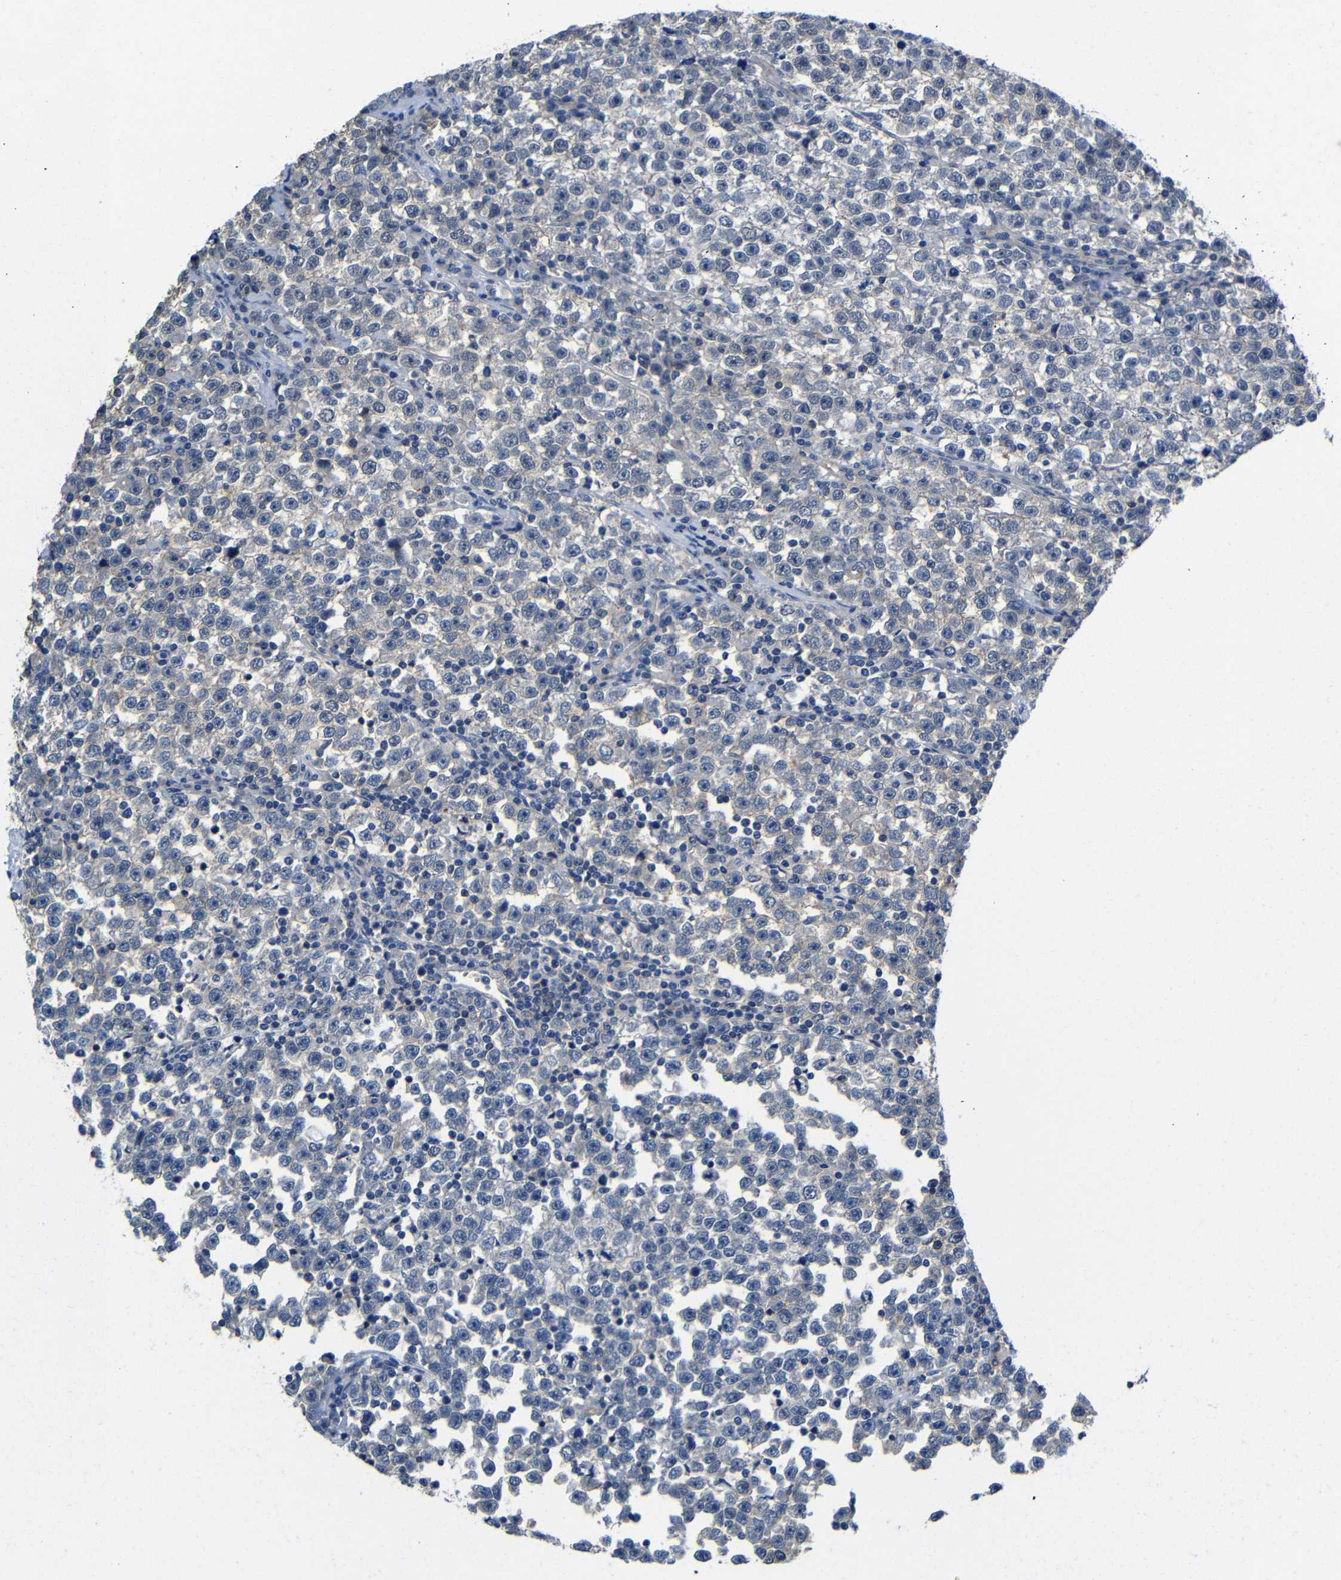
{"staining": {"intensity": "negative", "quantity": "none", "location": "none"}, "tissue": "testis cancer", "cell_type": "Tumor cells", "image_type": "cancer", "snomed": [{"axis": "morphology", "description": "Seminoma, NOS"}, {"axis": "topography", "description": "Testis"}], "caption": "High power microscopy photomicrograph of an immunohistochemistry (IHC) histopathology image of testis seminoma, revealing no significant expression in tumor cells.", "gene": "ZNF90", "patient": {"sex": "male", "age": 43}}